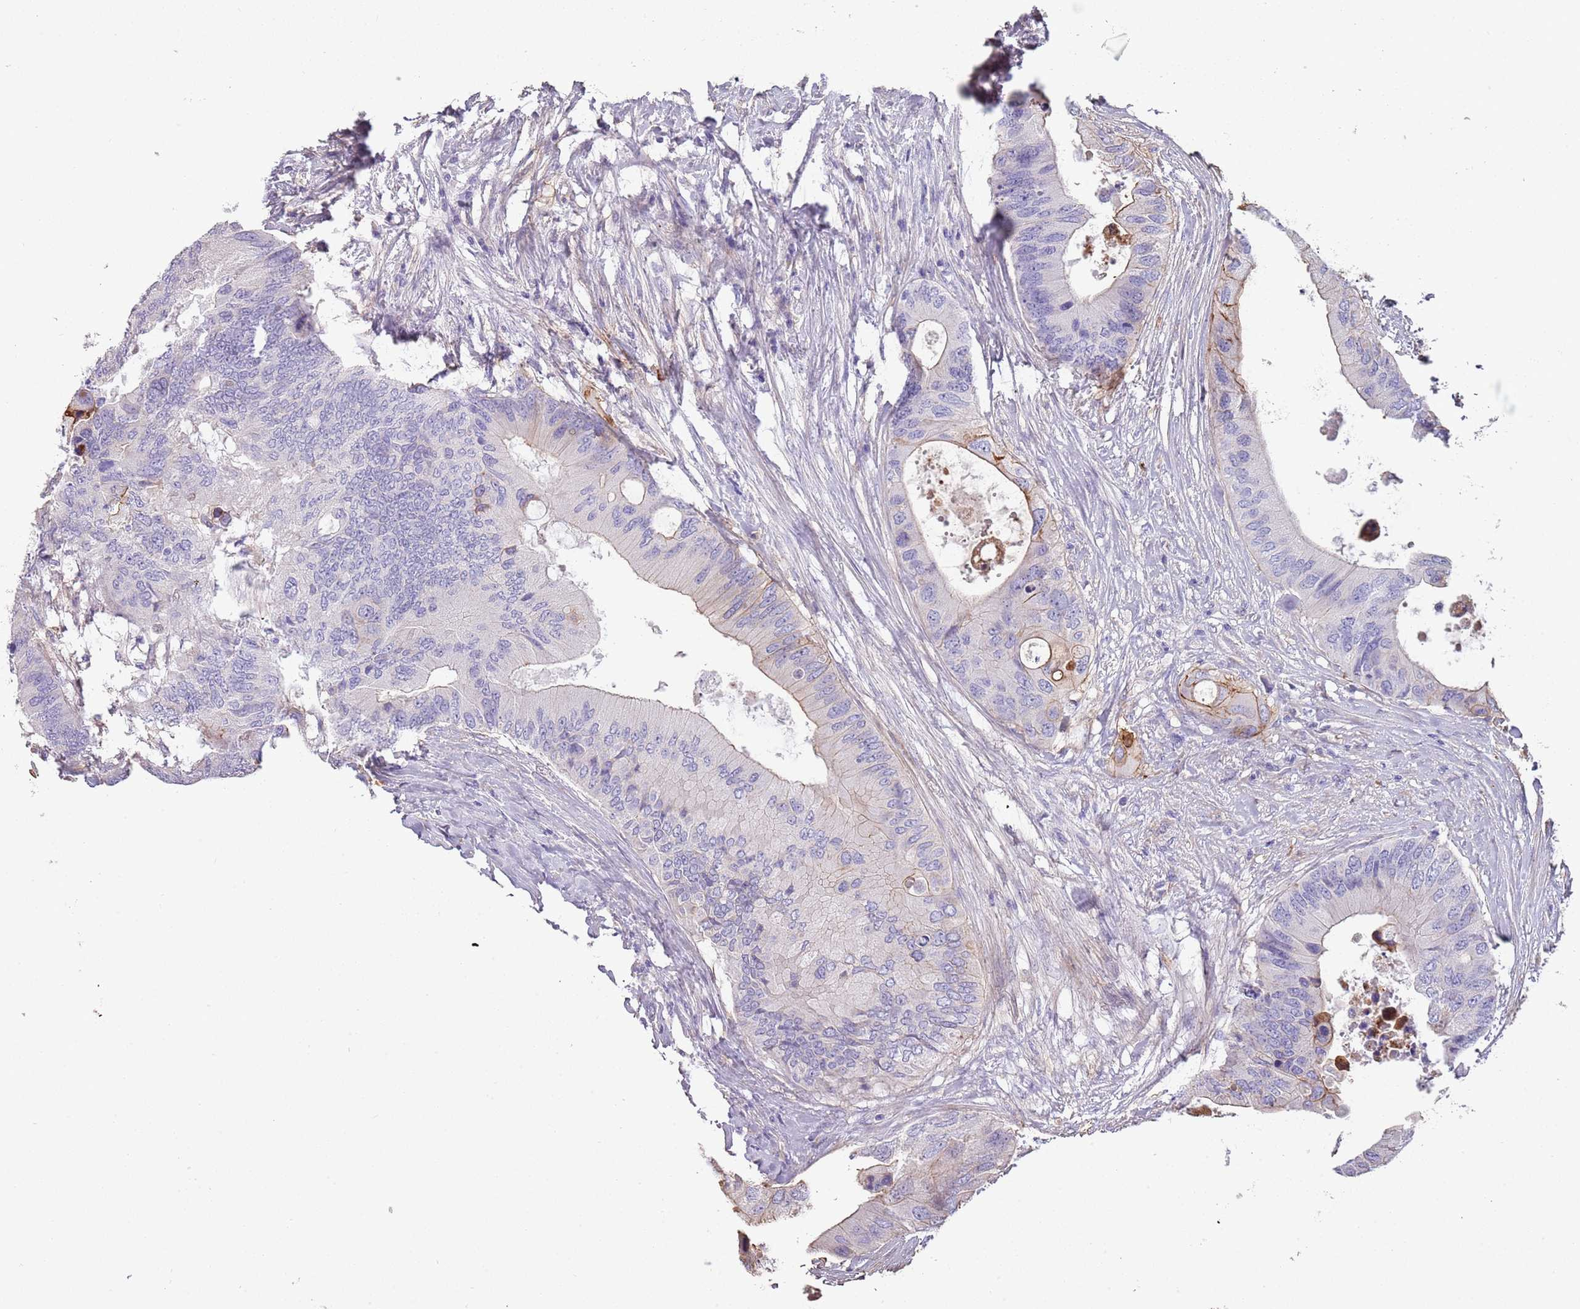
{"staining": {"intensity": "moderate", "quantity": "<25%", "location": "cytoplasmic/membranous"}, "tissue": "colorectal cancer", "cell_type": "Tumor cells", "image_type": "cancer", "snomed": [{"axis": "morphology", "description": "Adenocarcinoma, NOS"}, {"axis": "topography", "description": "Colon"}], "caption": "Human adenocarcinoma (colorectal) stained for a protein (brown) exhibits moderate cytoplasmic/membranous positive expression in approximately <25% of tumor cells.", "gene": "NBPF3", "patient": {"sex": "male", "age": 71}}